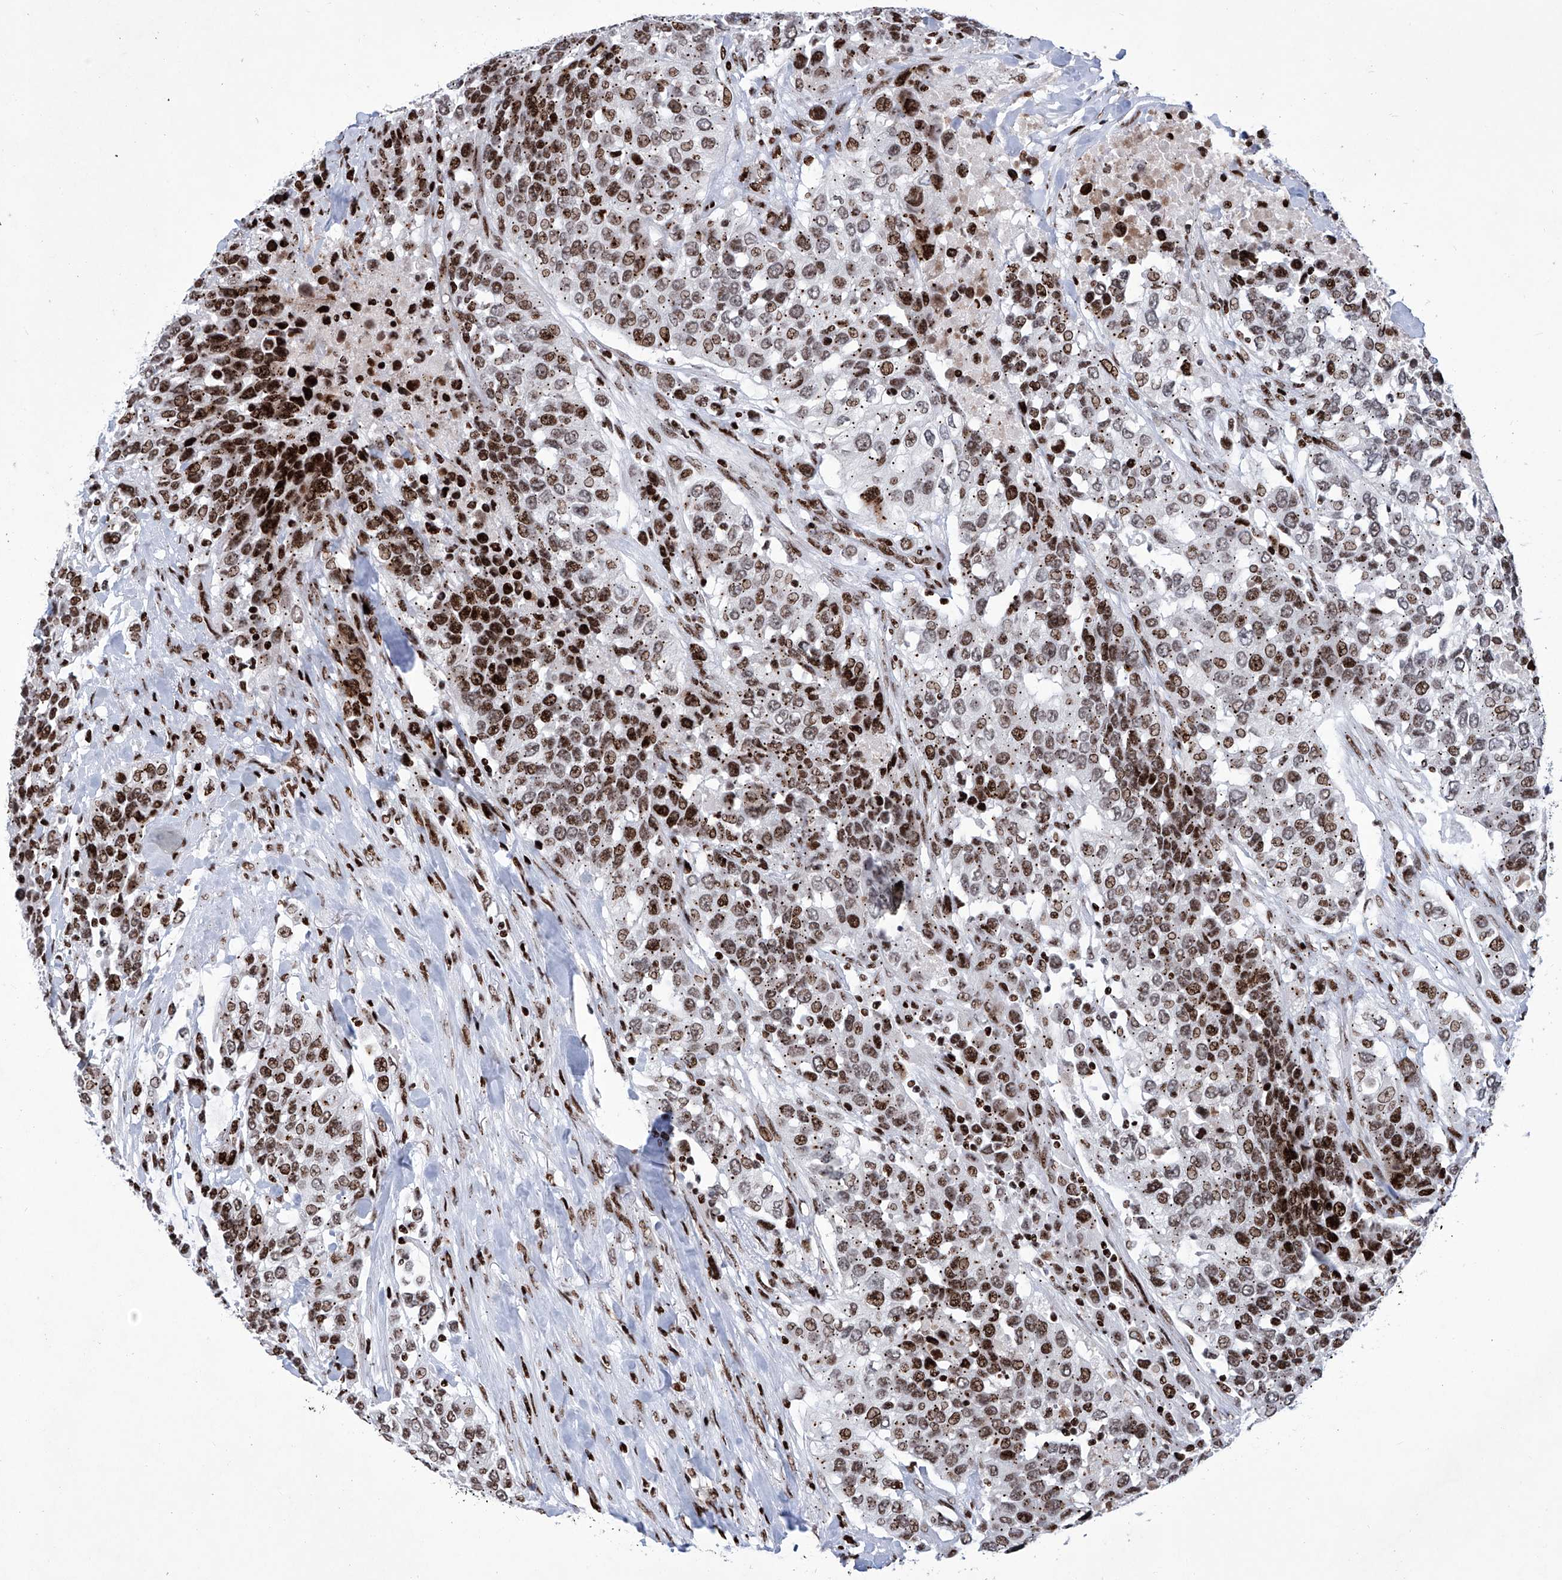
{"staining": {"intensity": "moderate", "quantity": ">75%", "location": "nuclear"}, "tissue": "urothelial cancer", "cell_type": "Tumor cells", "image_type": "cancer", "snomed": [{"axis": "morphology", "description": "Urothelial carcinoma, High grade"}, {"axis": "topography", "description": "Urinary bladder"}], "caption": "About >75% of tumor cells in human high-grade urothelial carcinoma exhibit moderate nuclear protein positivity as visualized by brown immunohistochemical staining.", "gene": "HEY2", "patient": {"sex": "female", "age": 80}}